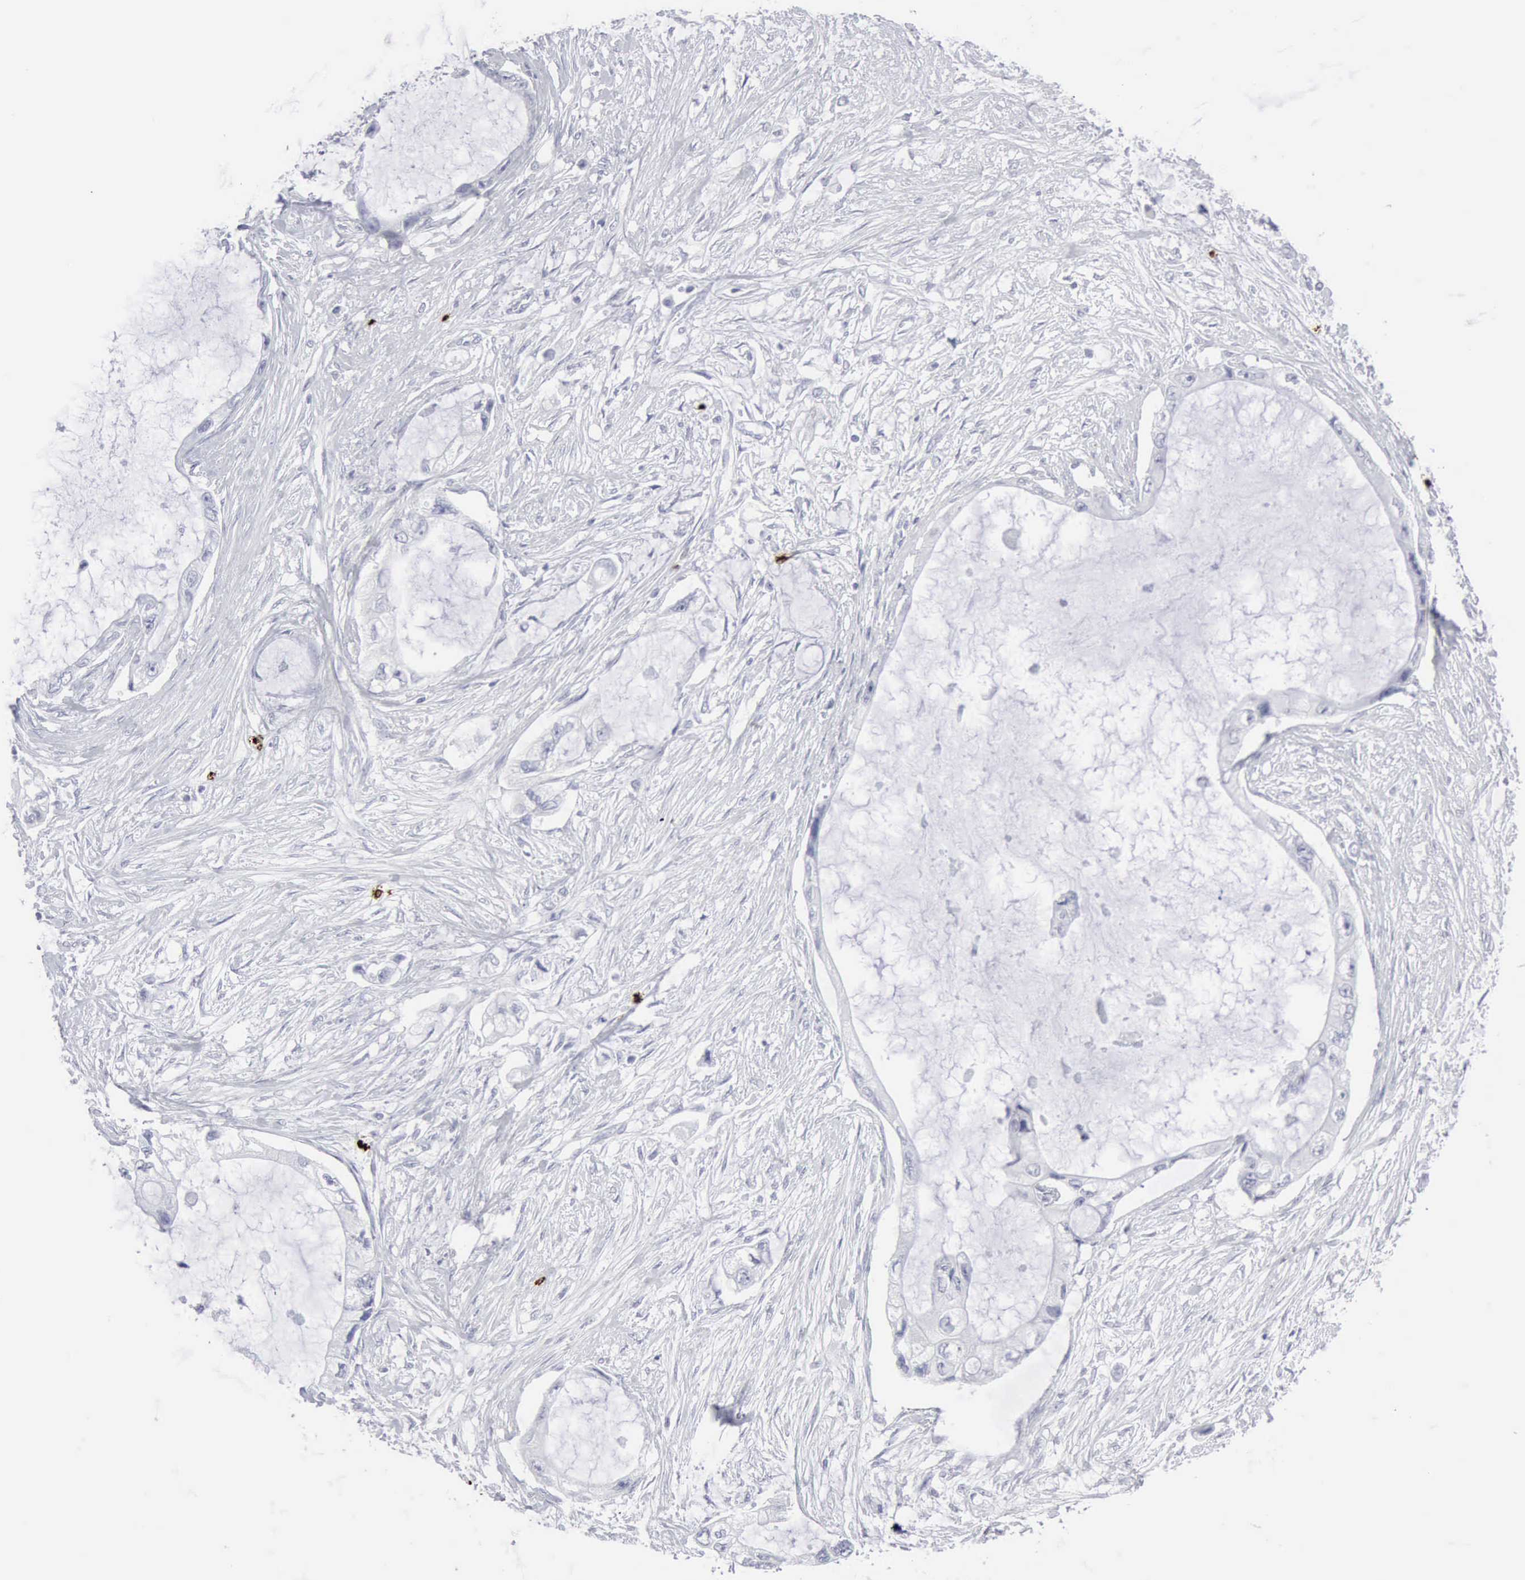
{"staining": {"intensity": "negative", "quantity": "none", "location": "none"}, "tissue": "pancreatic cancer", "cell_type": "Tumor cells", "image_type": "cancer", "snomed": [{"axis": "morphology", "description": "Adenocarcinoma, NOS"}, {"axis": "topography", "description": "Pancreas"}, {"axis": "topography", "description": "Stomach, upper"}], "caption": "Image shows no protein positivity in tumor cells of pancreatic cancer tissue.", "gene": "CMA1", "patient": {"sex": "male", "age": 77}}